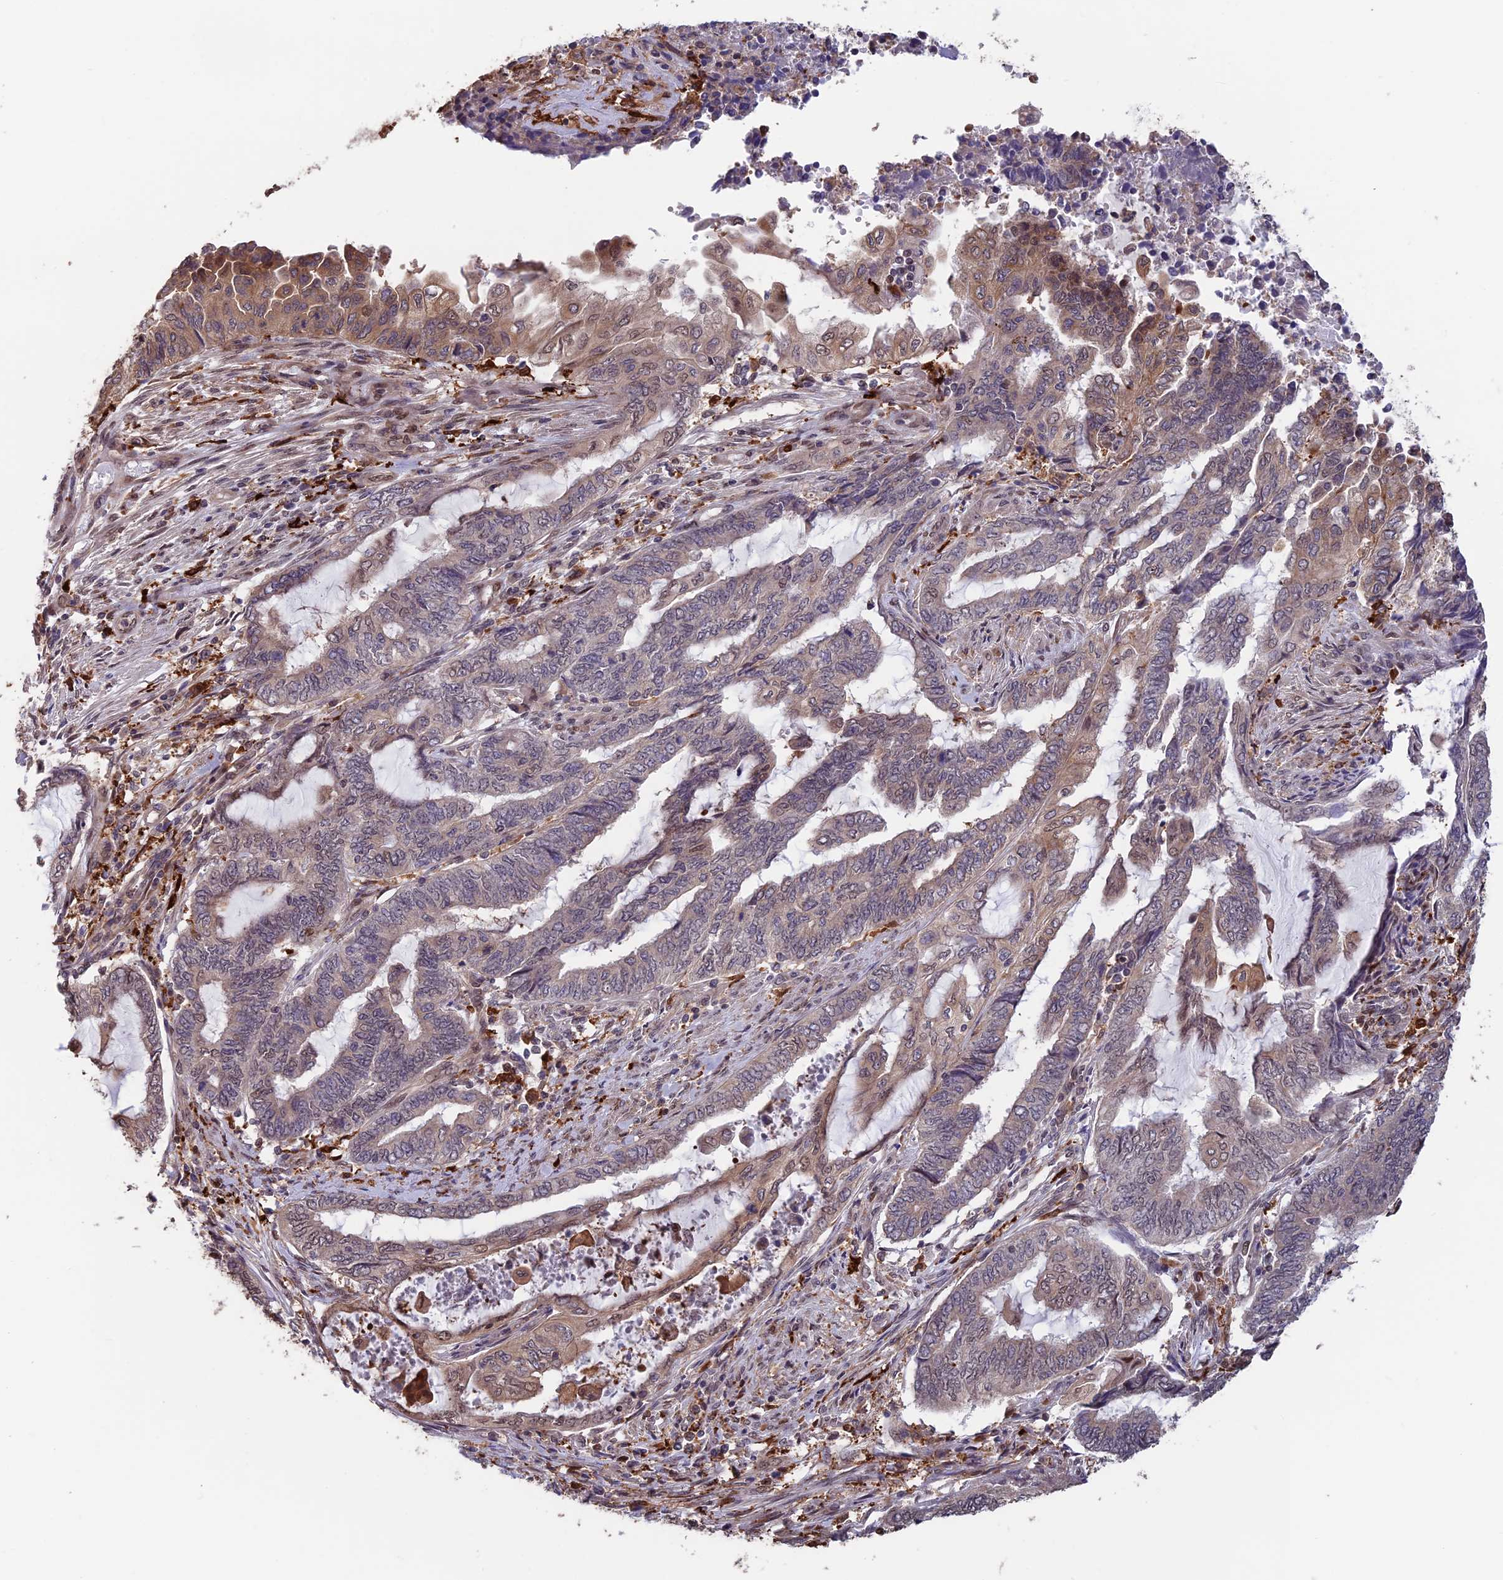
{"staining": {"intensity": "moderate", "quantity": "<25%", "location": "cytoplasmic/membranous"}, "tissue": "endometrial cancer", "cell_type": "Tumor cells", "image_type": "cancer", "snomed": [{"axis": "morphology", "description": "Adenocarcinoma, NOS"}, {"axis": "topography", "description": "Uterus"}, {"axis": "topography", "description": "Endometrium"}], "caption": "IHC (DAB) staining of adenocarcinoma (endometrial) shows moderate cytoplasmic/membranous protein expression in approximately <25% of tumor cells. The staining is performed using DAB (3,3'-diaminobenzidine) brown chromogen to label protein expression. The nuclei are counter-stained blue using hematoxylin.", "gene": "MAST2", "patient": {"sex": "female", "age": 70}}